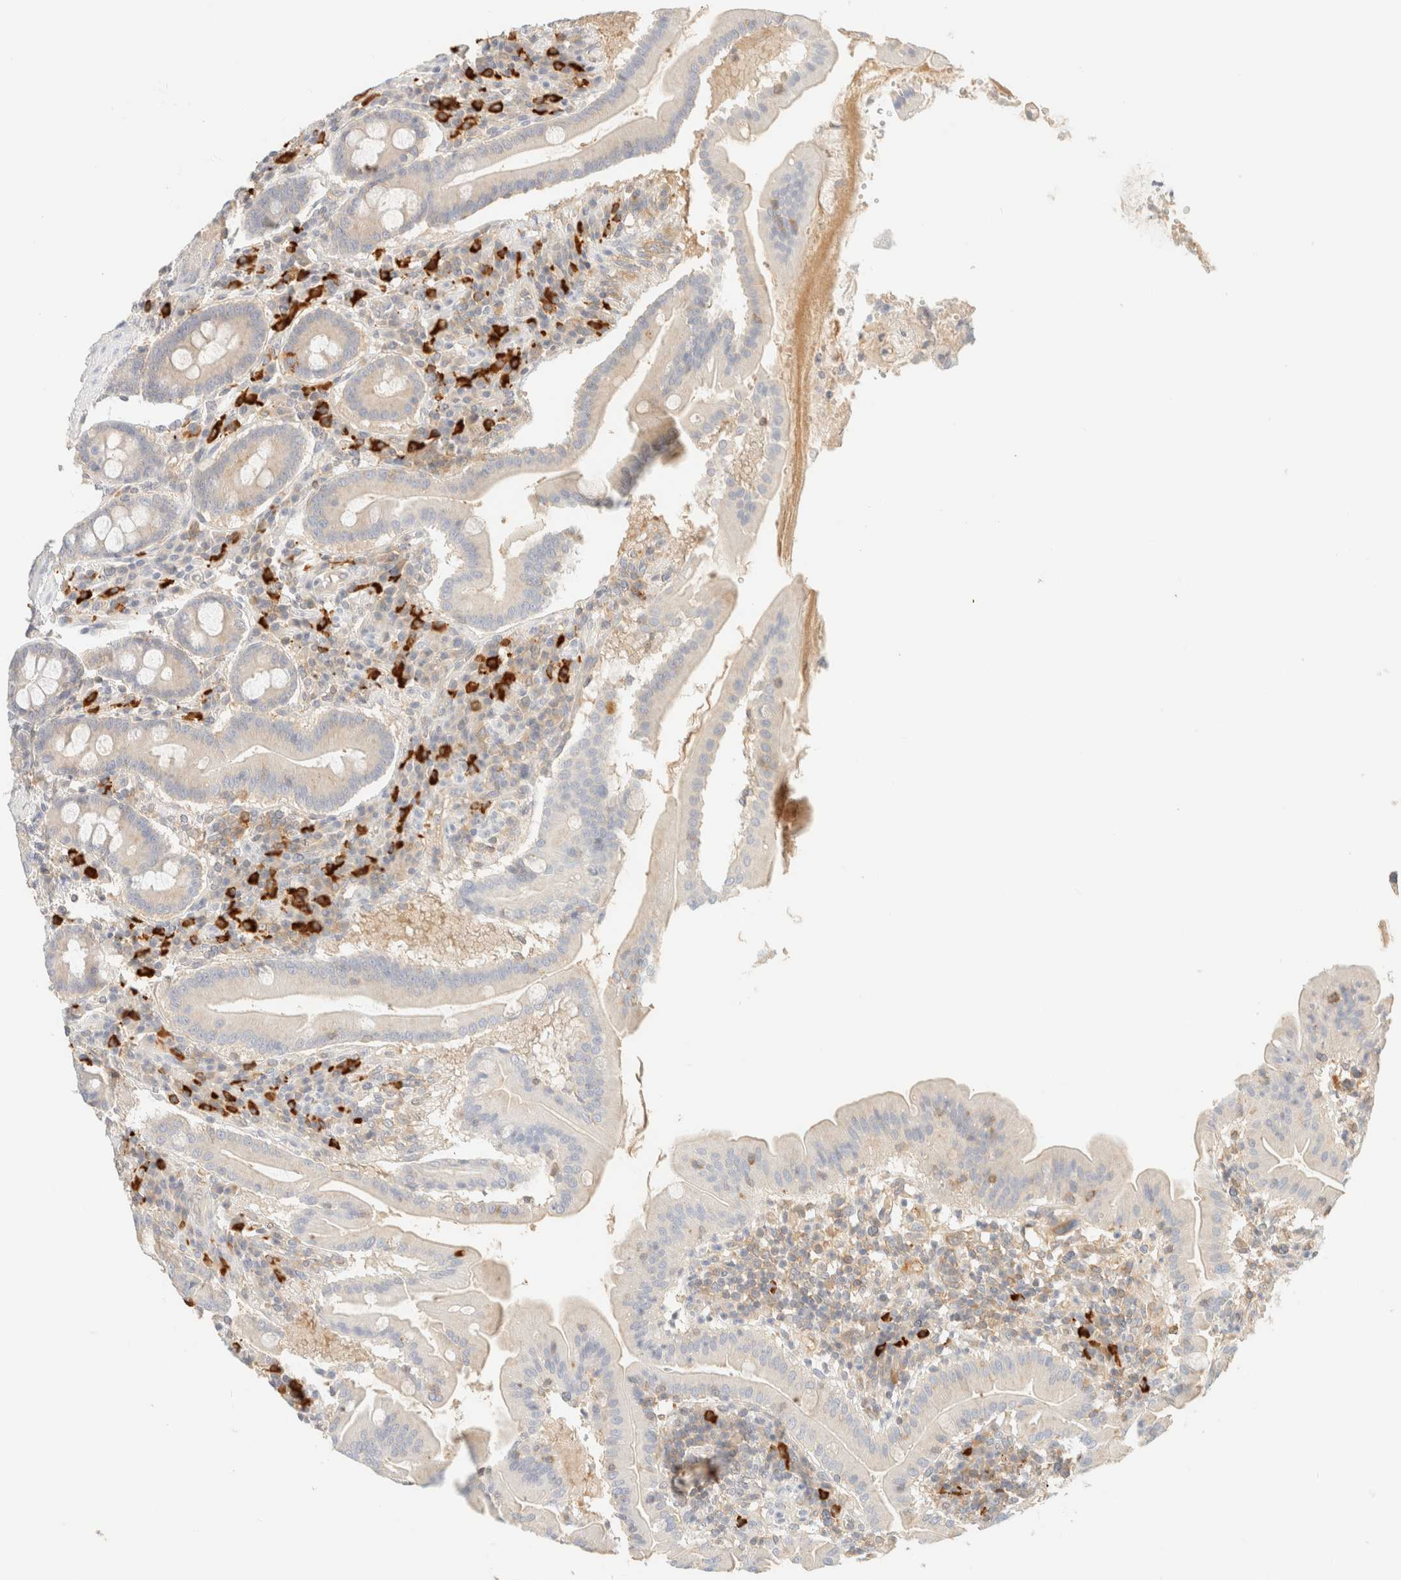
{"staining": {"intensity": "weak", "quantity": "<25%", "location": "cytoplasmic/membranous"}, "tissue": "duodenum", "cell_type": "Glandular cells", "image_type": "normal", "snomed": [{"axis": "morphology", "description": "Normal tissue, NOS"}, {"axis": "topography", "description": "Duodenum"}], "caption": "Immunohistochemistry image of unremarkable duodenum stained for a protein (brown), which reveals no expression in glandular cells. (Brightfield microscopy of DAB (3,3'-diaminobenzidine) immunohistochemistry at high magnification).", "gene": "FHOD1", "patient": {"sex": "male", "age": 50}}